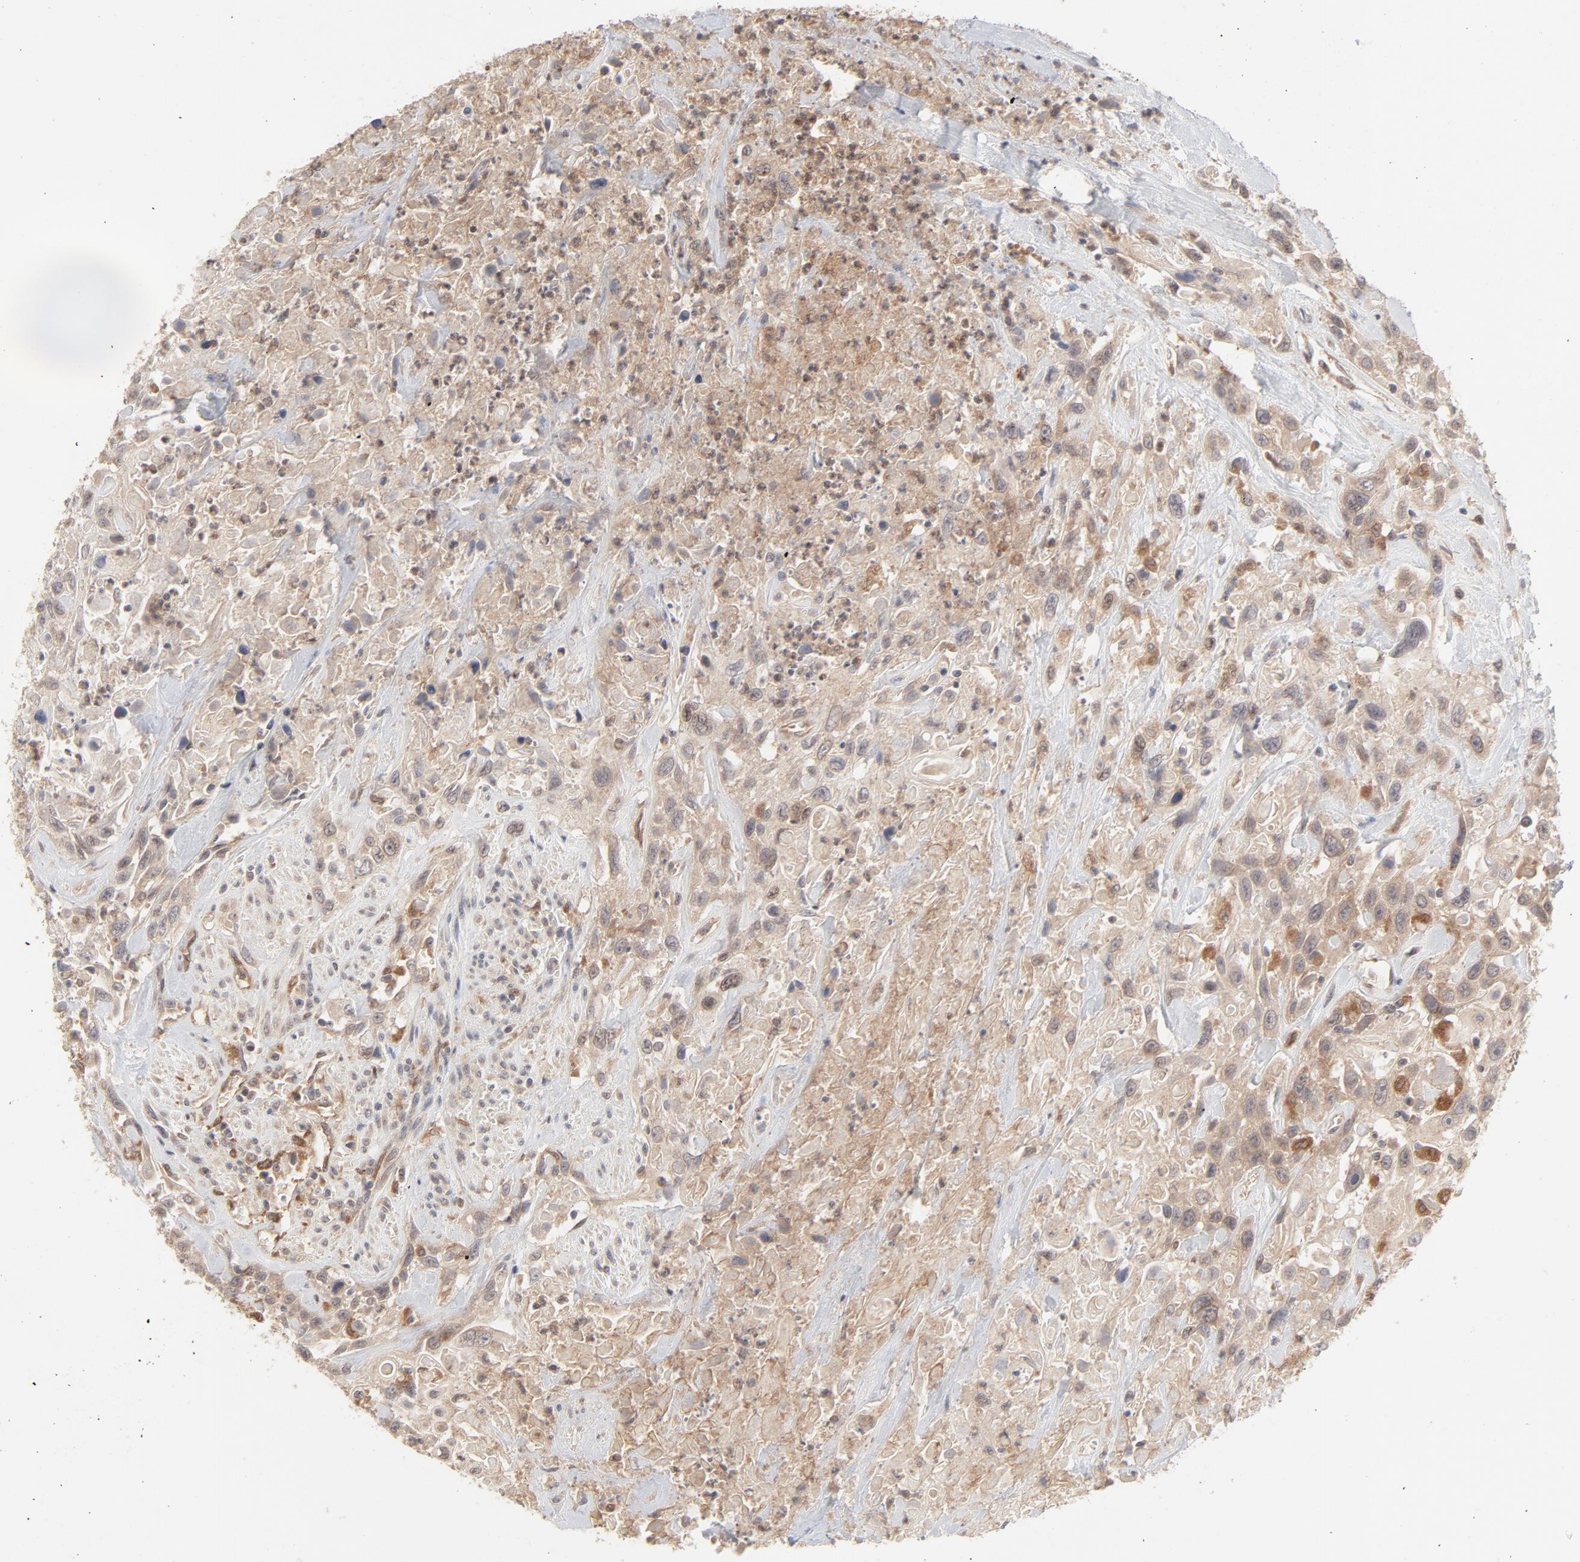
{"staining": {"intensity": "weak", "quantity": ">75%", "location": "cytoplasmic/membranous"}, "tissue": "urothelial cancer", "cell_type": "Tumor cells", "image_type": "cancer", "snomed": [{"axis": "morphology", "description": "Urothelial carcinoma, High grade"}, {"axis": "topography", "description": "Urinary bladder"}], "caption": "IHC histopathology image of human urothelial cancer stained for a protein (brown), which shows low levels of weak cytoplasmic/membranous positivity in approximately >75% of tumor cells.", "gene": "RAB5C", "patient": {"sex": "female", "age": 84}}